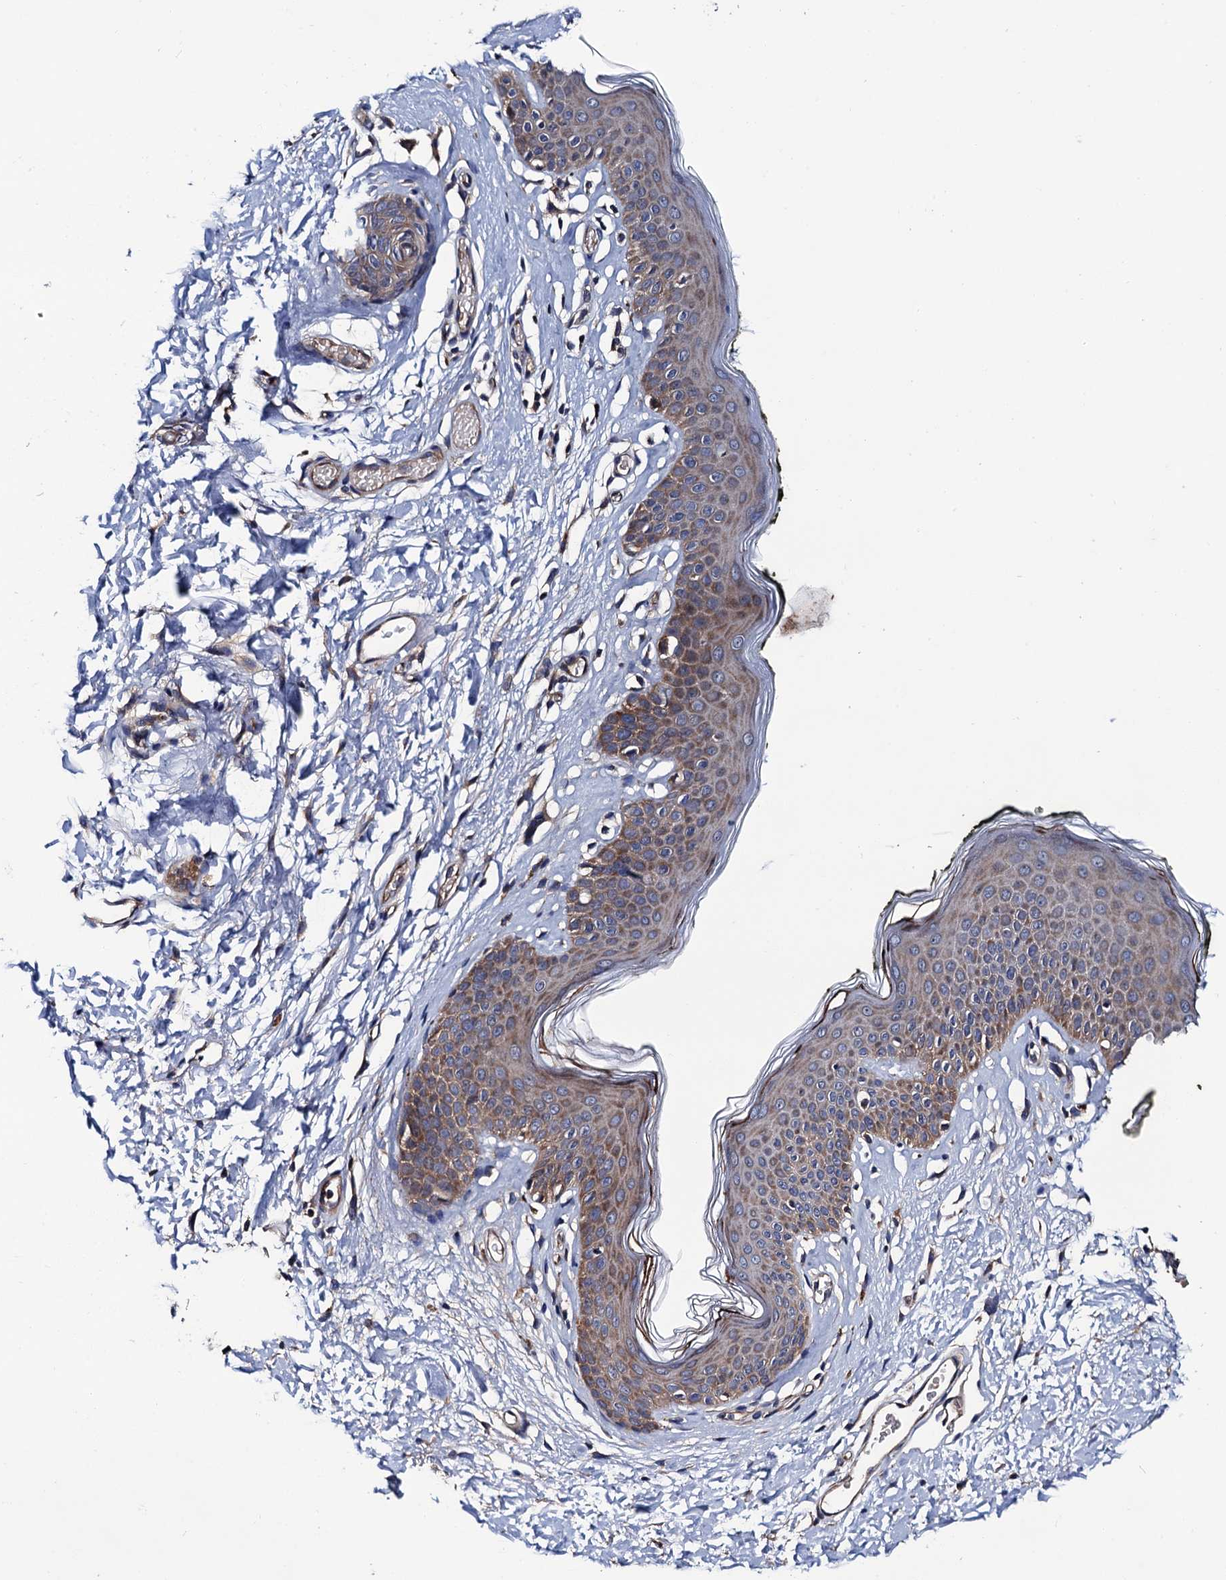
{"staining": {"intensity": "moderate", "quantity": "25%-75%", "location": "cytoplasmic/membranous"}, "tissue": "skin", "cell_type": "Epidermal cells", "image_type": "normal", "snomed": [{"axis": "morphology", "description": "Normal tissue, NOS"}, {"axis": "morphology", "description": "Inflammation, NOS"}, {"axis": "topography", "description": "Vulva"}], "caption": "Normal skin reveals moderate cytoplasmic/membranous expression in about 25%-75% of epidermal cells, visualized by immunohistochemistry.", "gene": "TRMT112", "patient": {"sex": "female", "age": 84}}